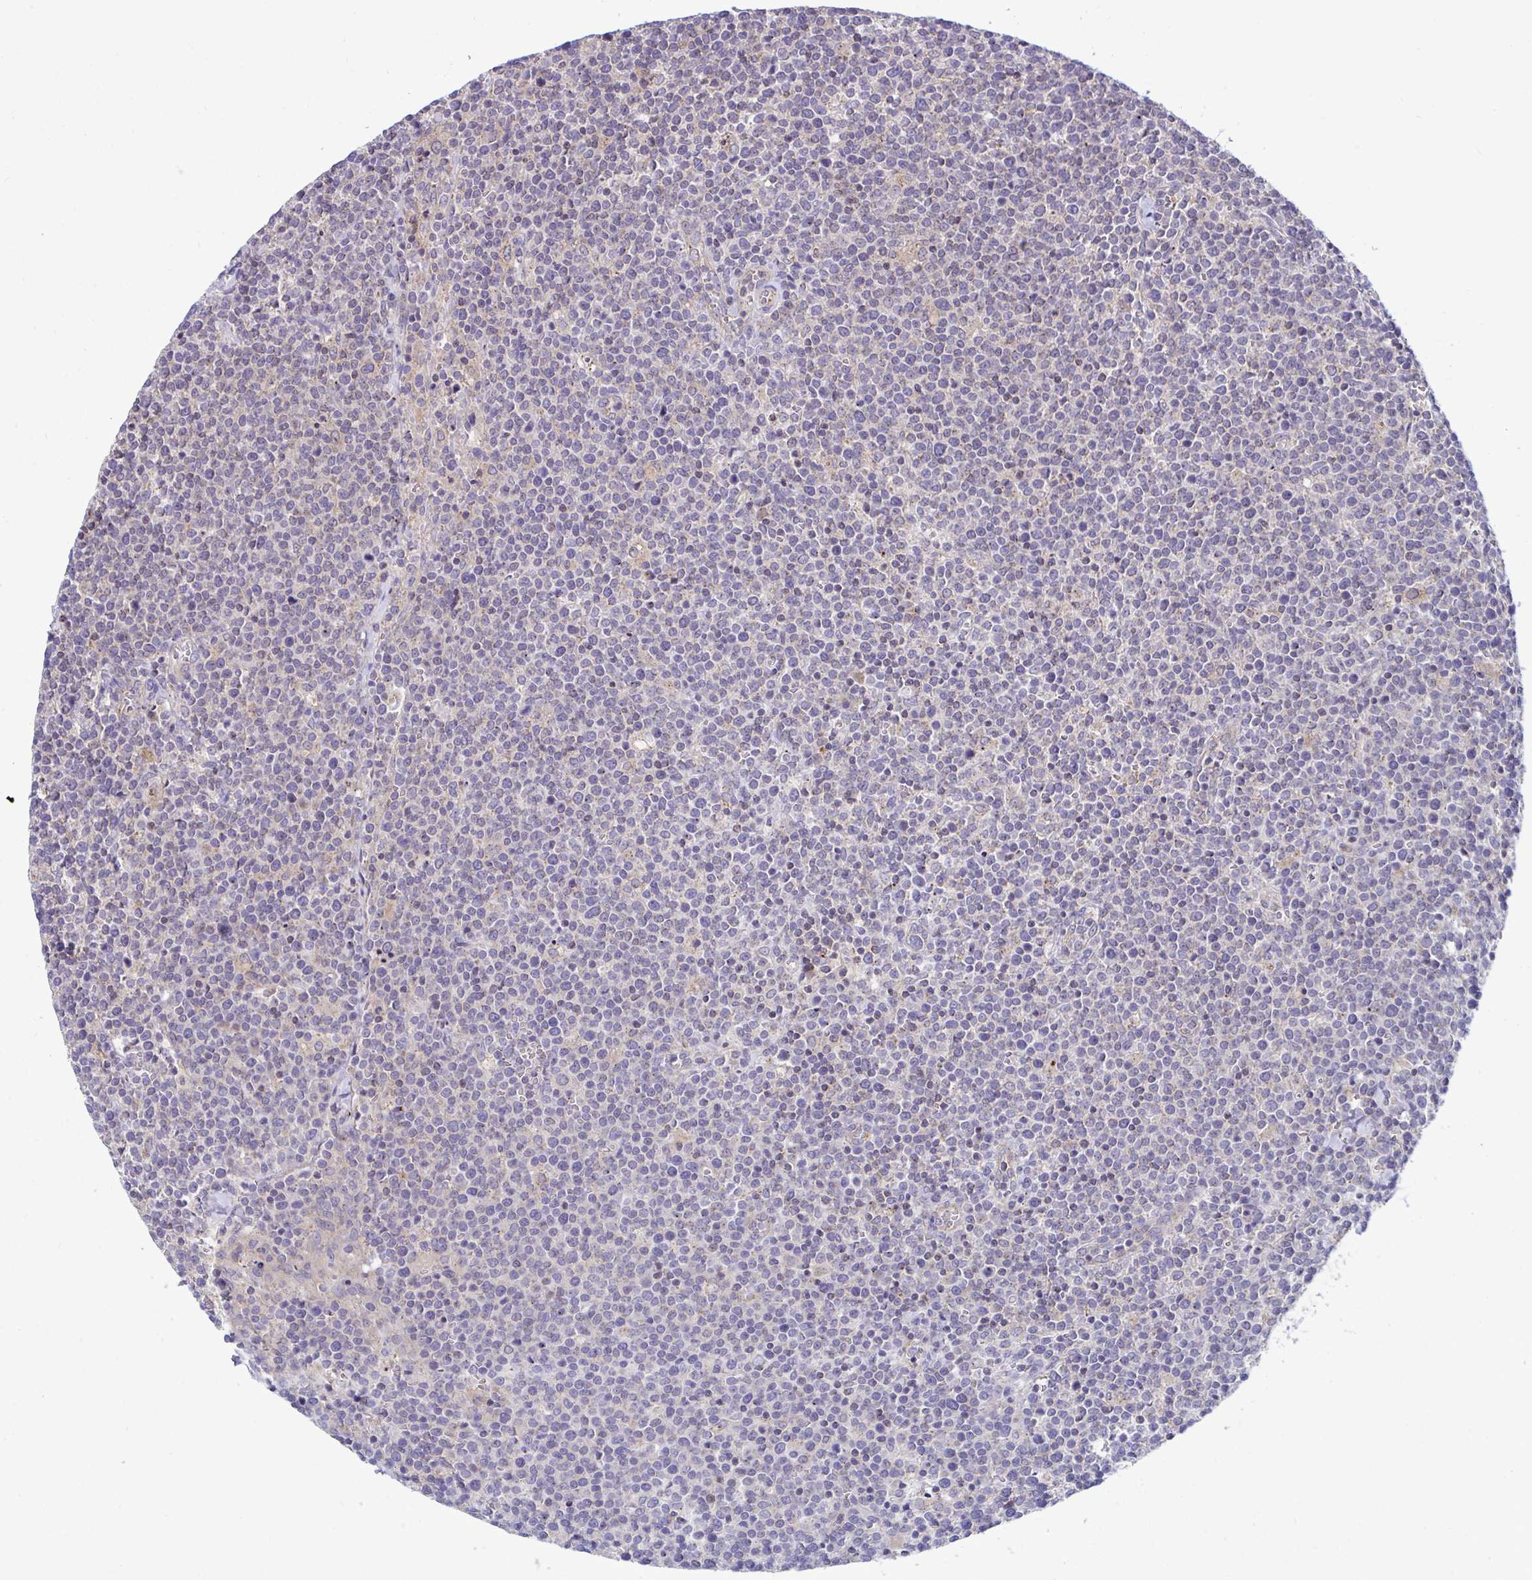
{"staining": {"intensity": "weak", "quantity": "<25%", "location": "cytoplasmic/membranous"}, "tissue": "lymphoma", "cell_type": "Tumor cells", "image_type": "cancer", "snomed": [{"axis": "morphology", "description": "Malignant lymphoma, non-Hodgkin's type, High grade"}, {"axis": "topography", "description": "Lymph node"}], "caption": "Tumor cells show no significant expression in high-grade malignant lymphoma, non-Hodgkin's type.", "gene": "IST1", "patient": {"sex": "male", "age": 61}}